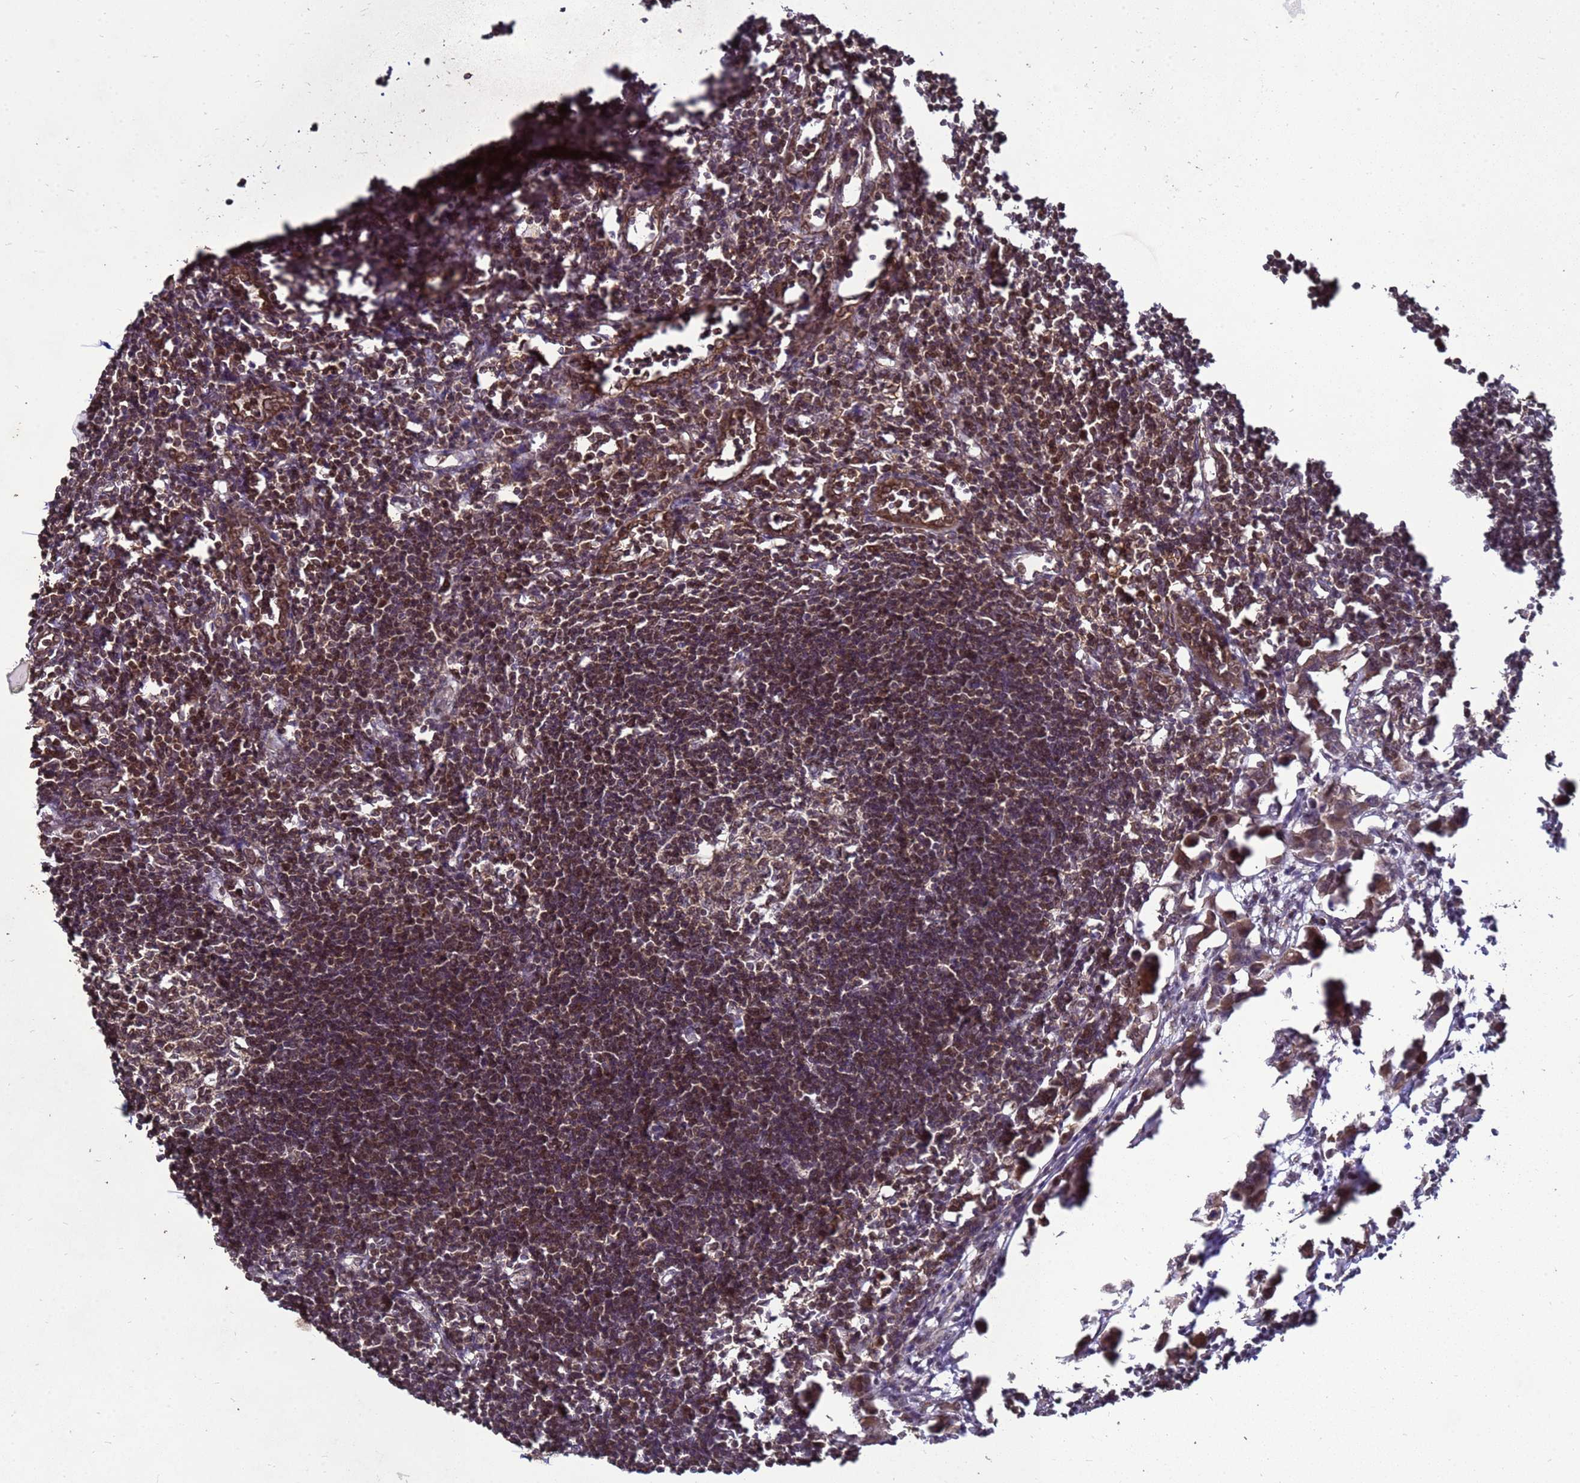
{"staining": {"intensity": "weak", "quantity": "<25%", "location": "cytoplasmic/membranous"}, "tissue": "lymph node", "cell_type": "Germinal center cells", "image_type": "normal", "snomed": [{"axis": "morphology", "description": "Normal tissue, NOS"}, {"axis": "morphology", "description": "Malignant melanoma, Metastatic site"}, {"axis": "topography", "description": "Lymph node"}], "caption": "Human lymph node stained for a protein using immunohistochemistry displays no expression in germinal center cells.", "gene": "CRBN", "patient": {"sex": "male", "age": 41}}